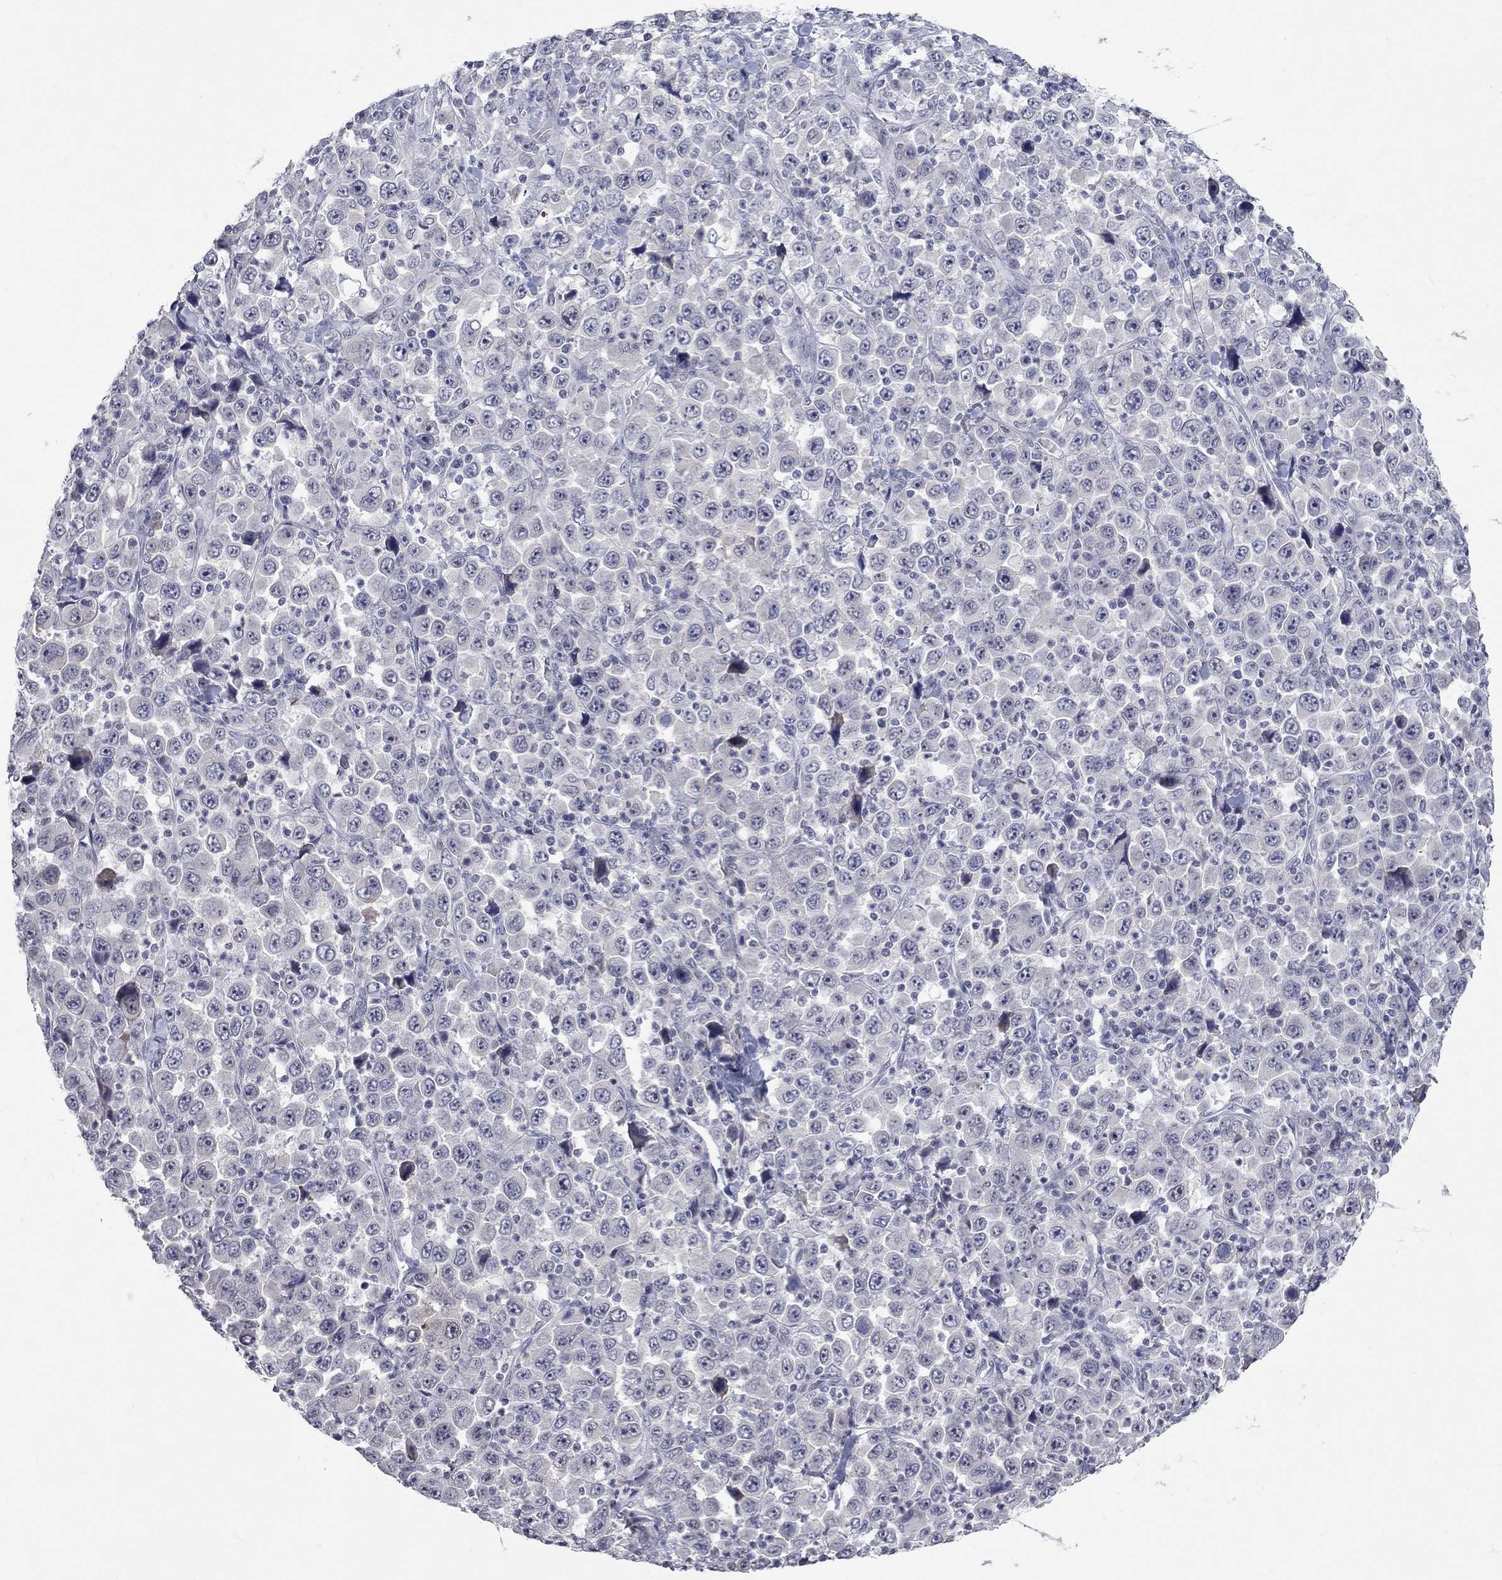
{"staining": {"intensity": "negative", "quantity": "none", "location": "none"}, "tissue": "stomach cancer", "cell_type": "Tumor cells", "image_type": "cancer", "snomed": [{"axis": "morphology", "description": "Normal tissue, NOS"}, {"axis": "morphology", "description": "Adenocarcinoma, NOS"}, {"axis": "topography", "description": "Stomach, upper"}, {"axis": "topography", "description": "Stomach"}], "caption": "Stomach cancer was stained to show a protein in brown. There is no significant expression in tumor cells.", "gene": "TMEM143", "patient": {"sex": "male", "age": 59}}